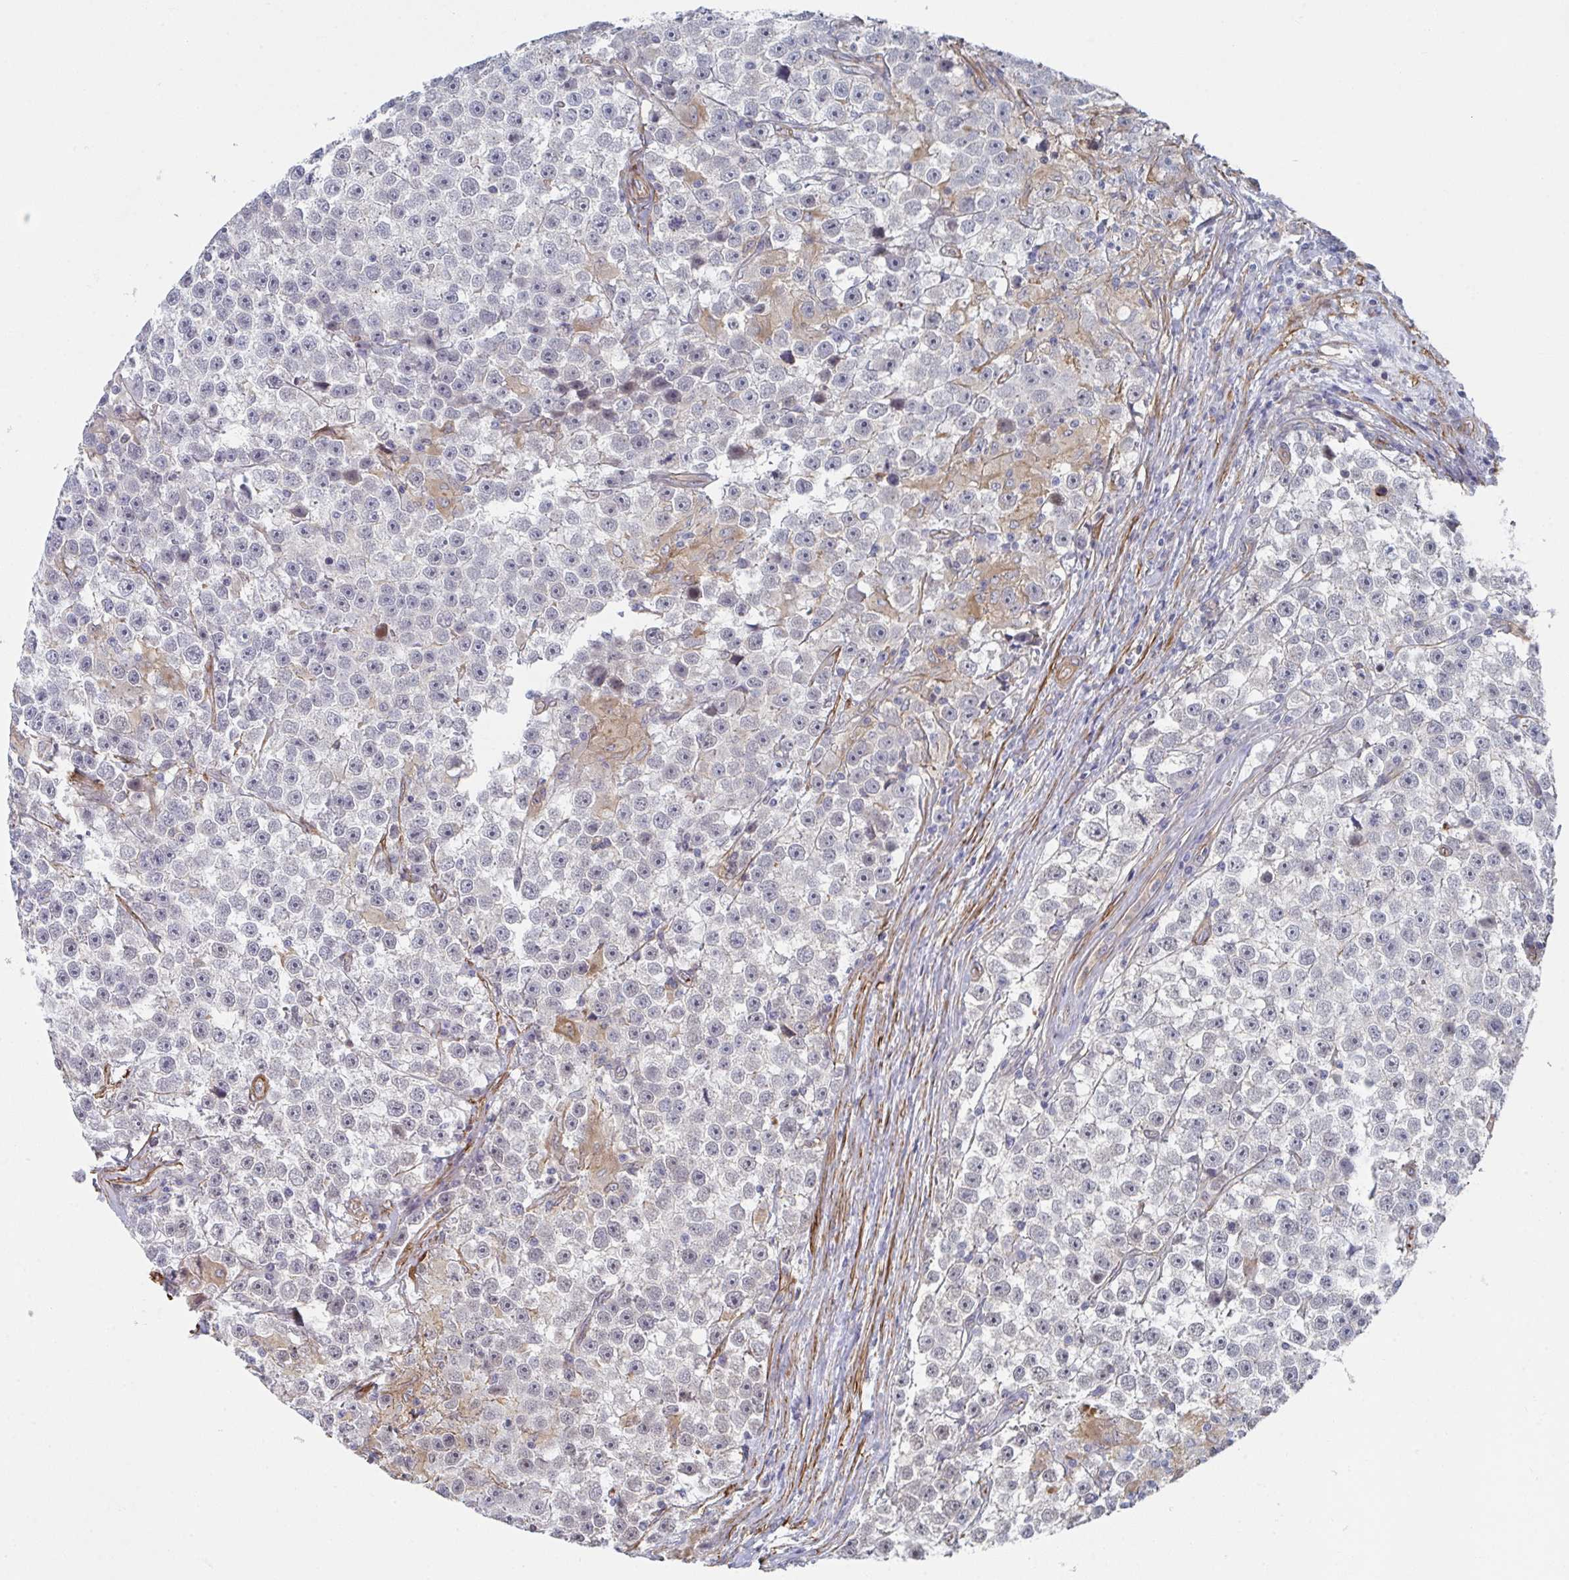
{"staining": {"intensity": "negative", "quantity": "none", "location": "none"}, "tissue": "testis cancer", "cell_type": "Tumor cells", "image_type": "cancer", "snomed": [{"axis": "morphology", "description": "Seminoma, NOS"}, {"axis": "topography", "description": "Testis"}], "caption": "A histopathology image of seminoma (testis) stained for a protein demonstrates no brown staining in tumor cells.", "gene": "NEURL4", "patient": {"sex": "male", "age": 31}}